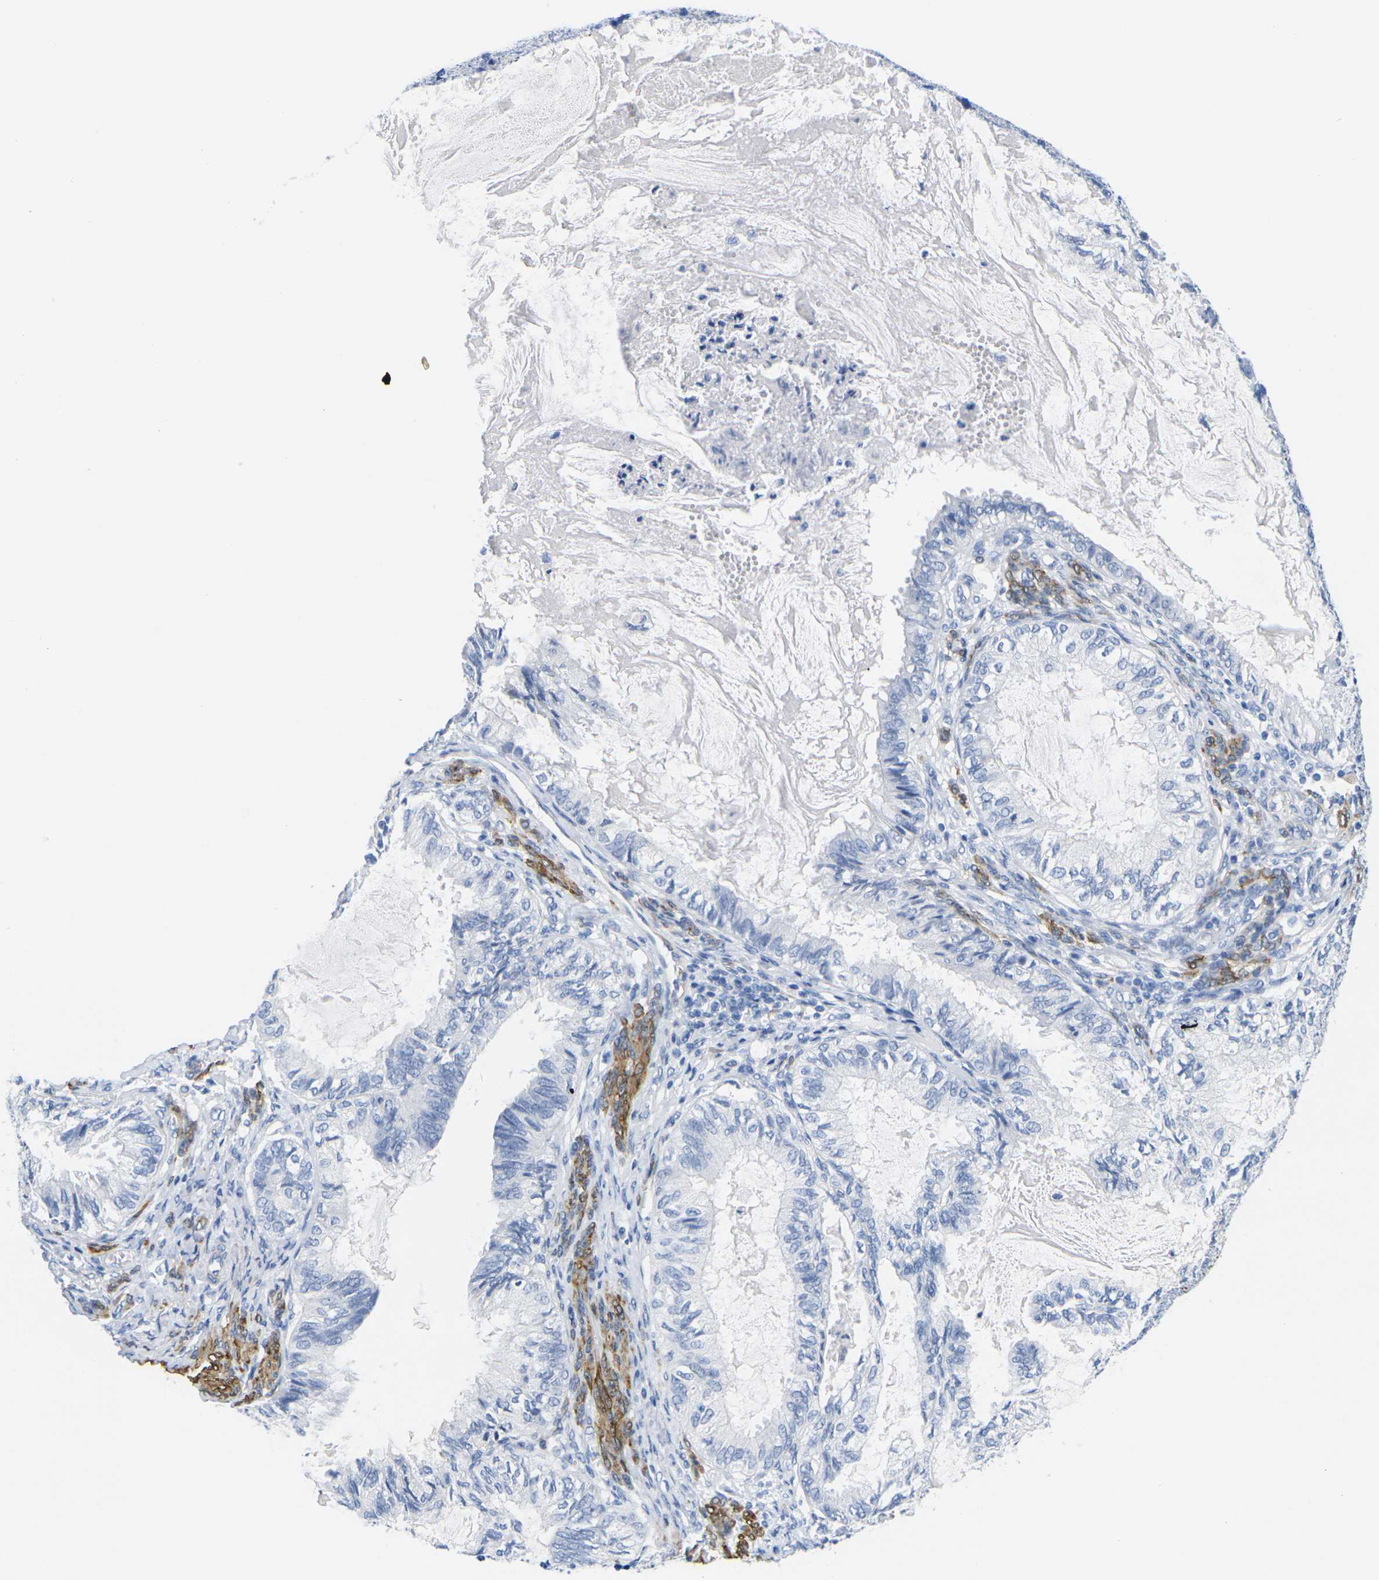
{"staining": {"intensity": "negative", "quantity": "none", "location": "none"}, "tissue": "cervical cancer", "cell_type": "Tumor cells", "image_type": "cancer", "snomed": [{"axis": "morphology", "description": "Normal tissue, NOS"}, {"axis": "morphology", "description": "Adenocarcinoma, NOS"}, {"axis": "topography", "description": "Cervix"}, {"axis": "topography", "description": "Endometrium"}], "caption": "Tumor cells are negative for protein expression in human adenocarcinoma (cervical). (DAB (3,3'-diaminobenzidine) immunohistochemistry (IHC) visualized using brightfield microscopy, high magnification).", "gene": "CNN1", "patient": {"sex": "female", "age": 86}}